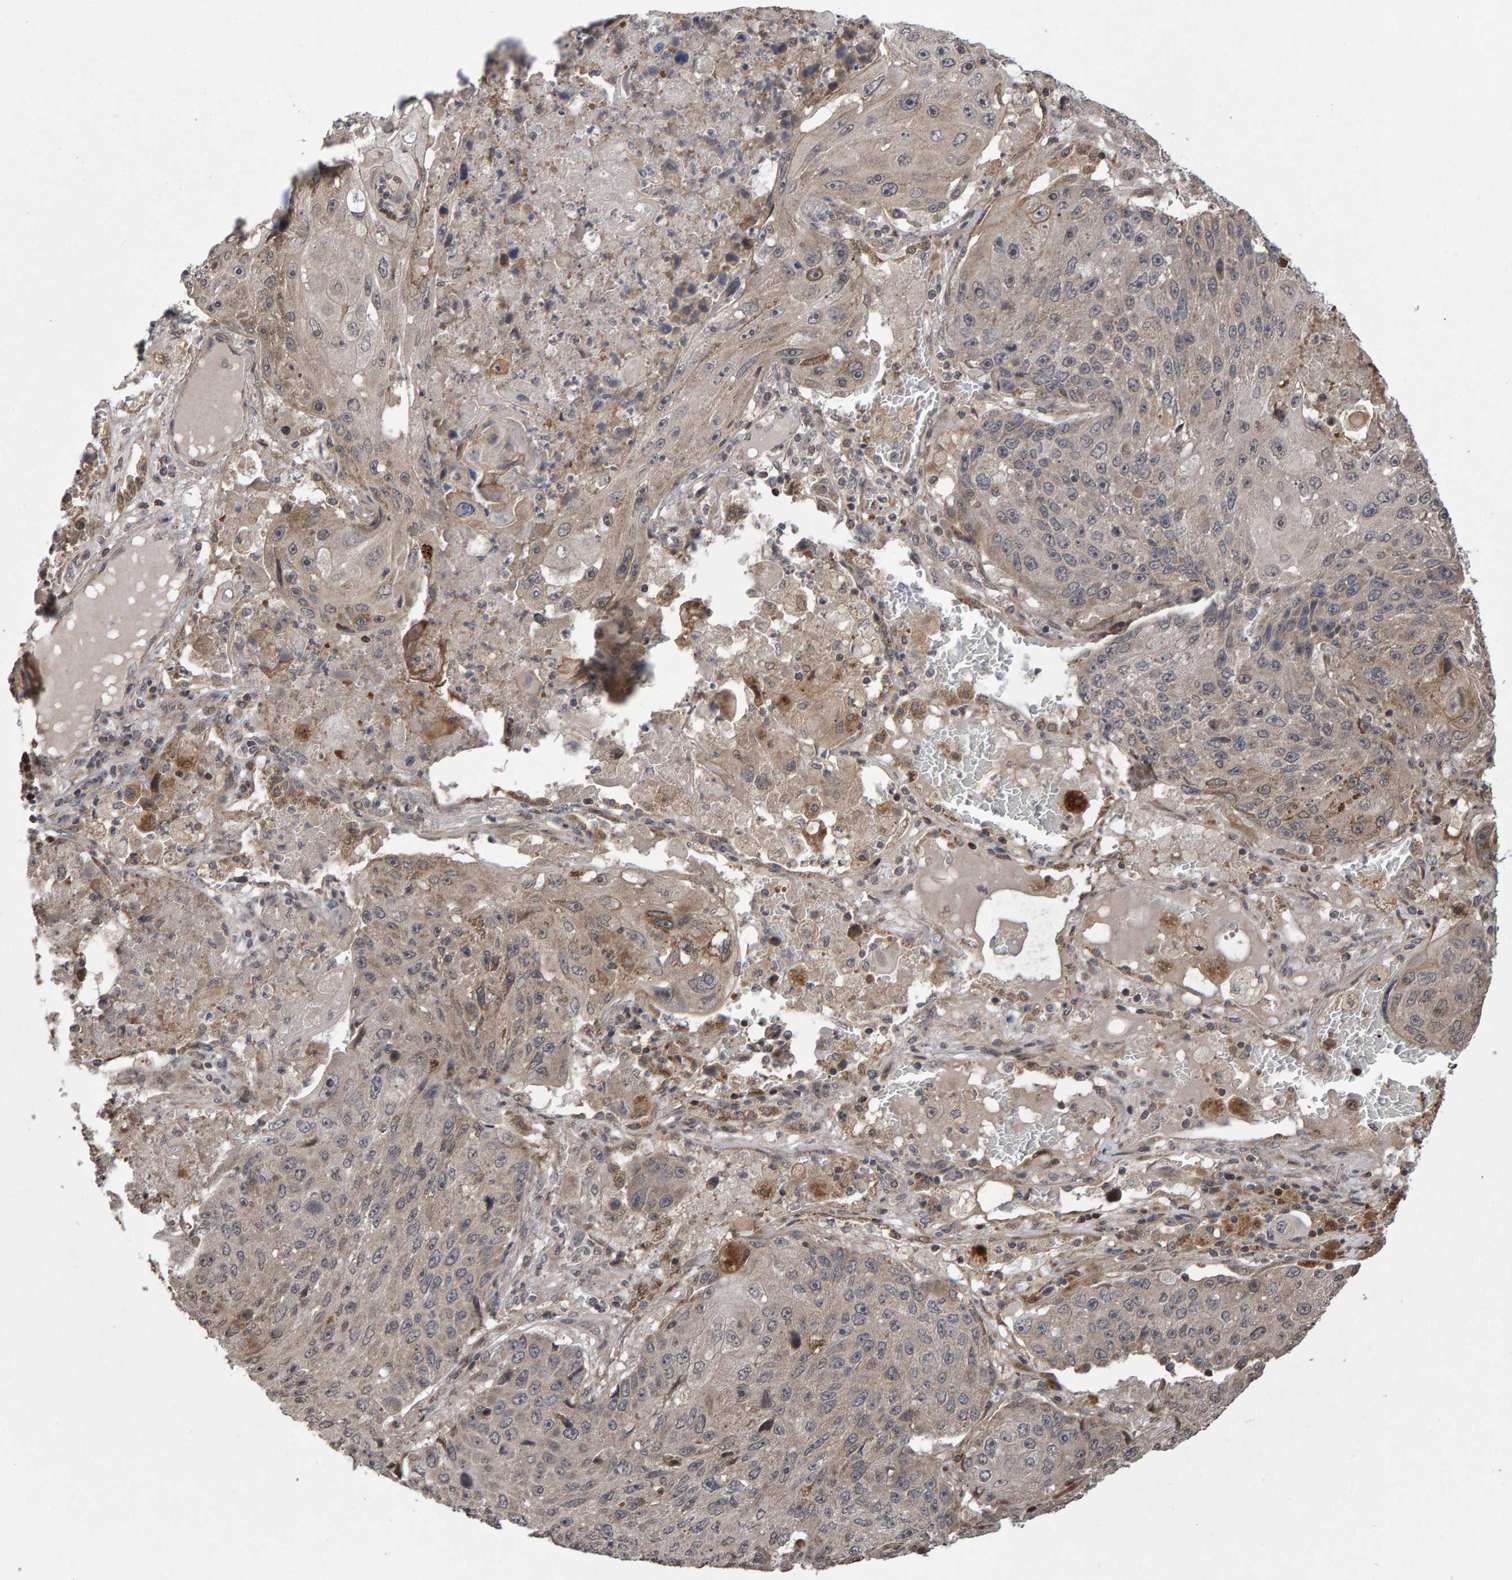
{"staining": {"intensity": "weak", "quantity": "25%-75%", "location": "cytoplasmic/membranous"}, "tissue": "lung cancer", "cell_type": "Tumor cells", "image_type": "cancer", "snomed": [{"axis": "morphology", "description": "Squamous cell carcinoma, NOS"}, {"axis": "topography", "description": "Lung"}], "caption": "Protein positivity by IHC displays weak cytoplasmic/membranous expression in approximately 25%-75% of tumor cells in lung squamous cell carcinoma. The protein of interest is shown in brown color, while the nuclei are stained blue.", "gene": "PECR", "patient": {"sex": "male", "age": 61}}